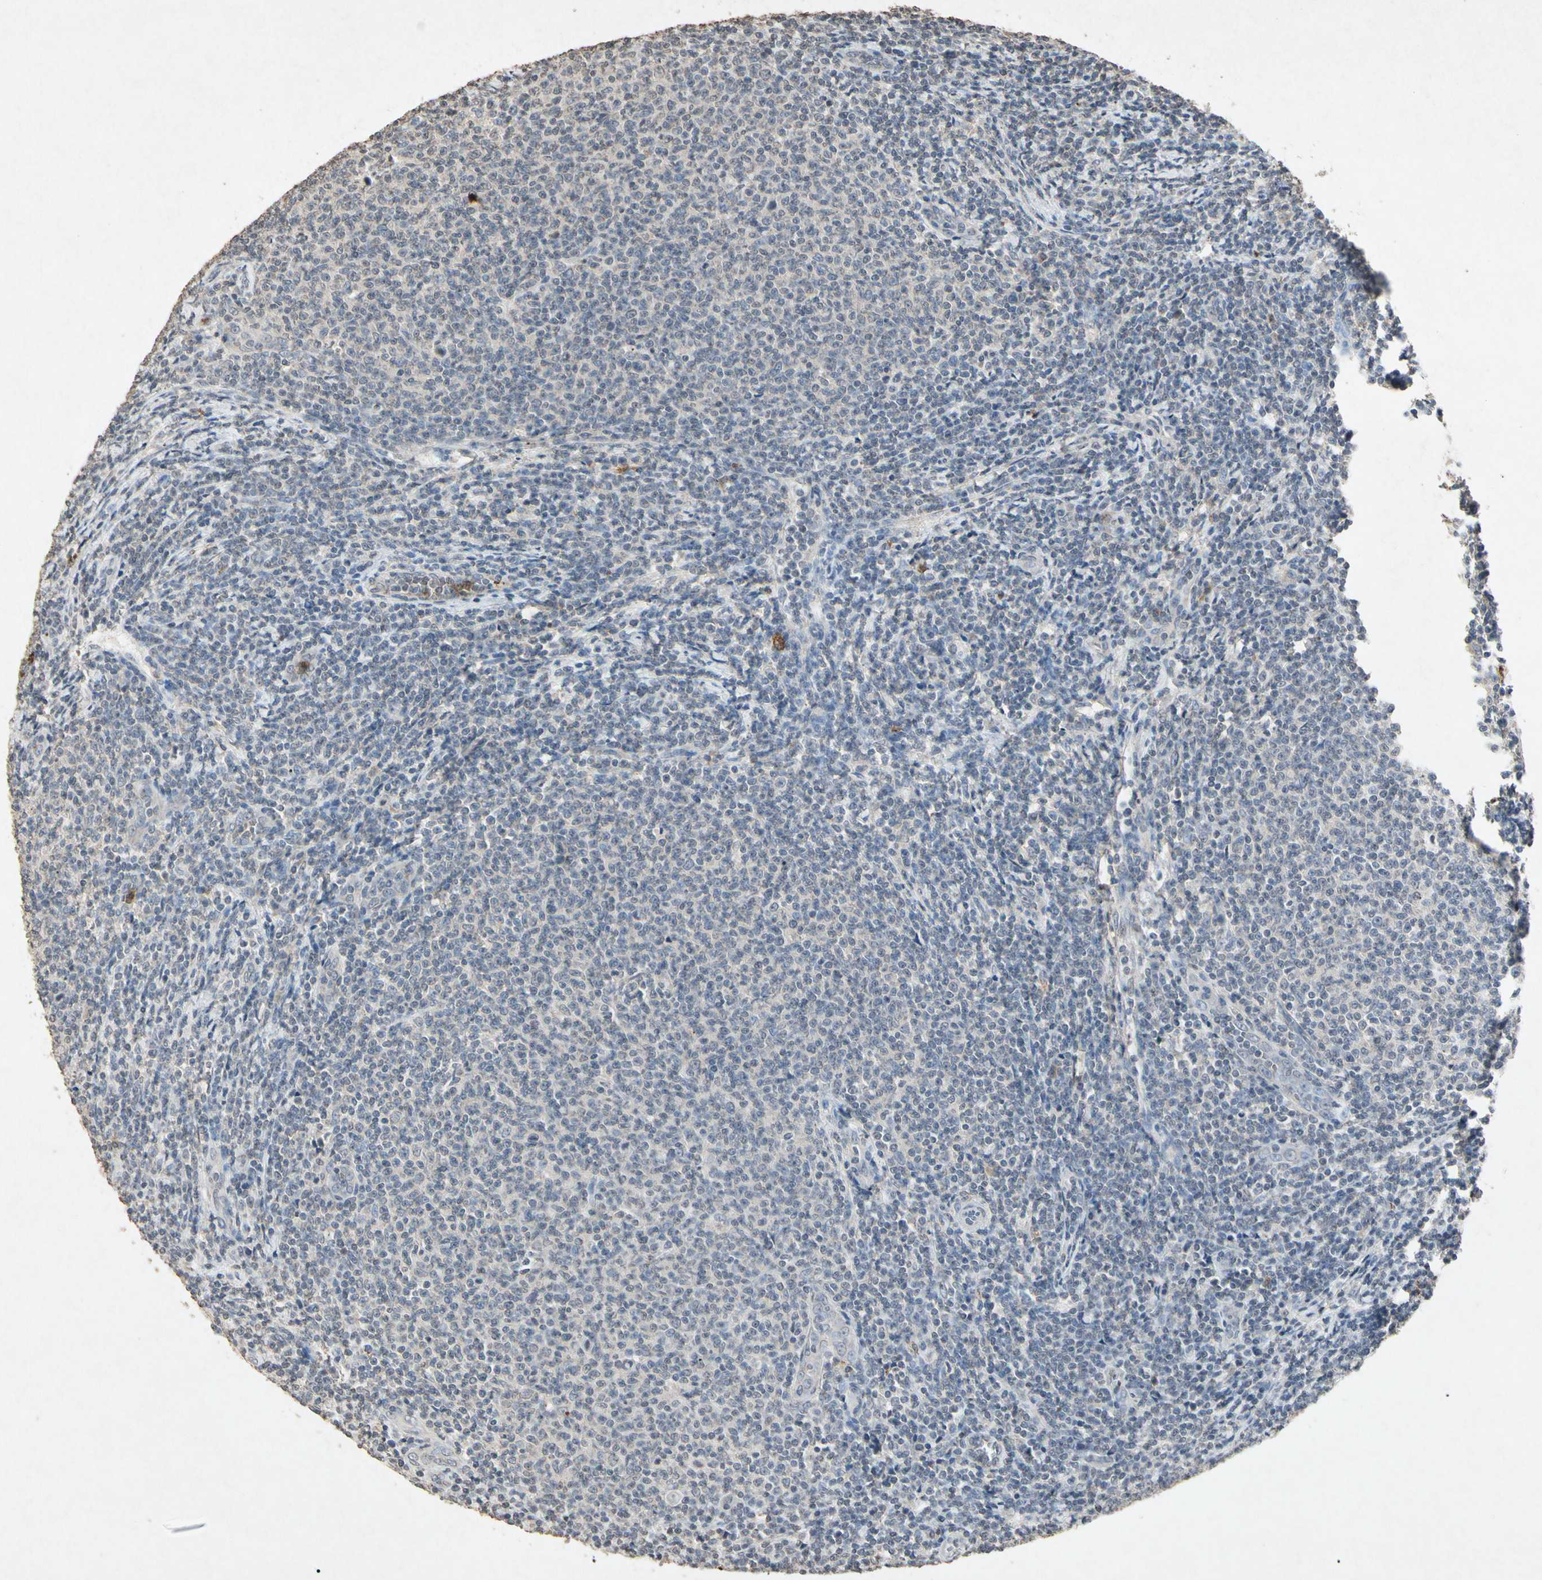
{"staining": {"intensity": "negative", "quantity": "none", "location": "none"}, "tissue": "lymphoma", "cell_type": "Tumor cells", "image_type": "cancer", "snomed": [{"axis": "morphology", "description": "Malignant lymphoma, non-Hodgkin's type, Low grade"}, {"axis": "topography", "description": "Lymph node"}], "caption": "Low-grade malignant lymphoma, non-Hodgkin's type was stained to show a protein in brown. There is no significant expression in tumor cells.", "gene": "MSRB1", "patient": {"sex": "male", "age": 66}}